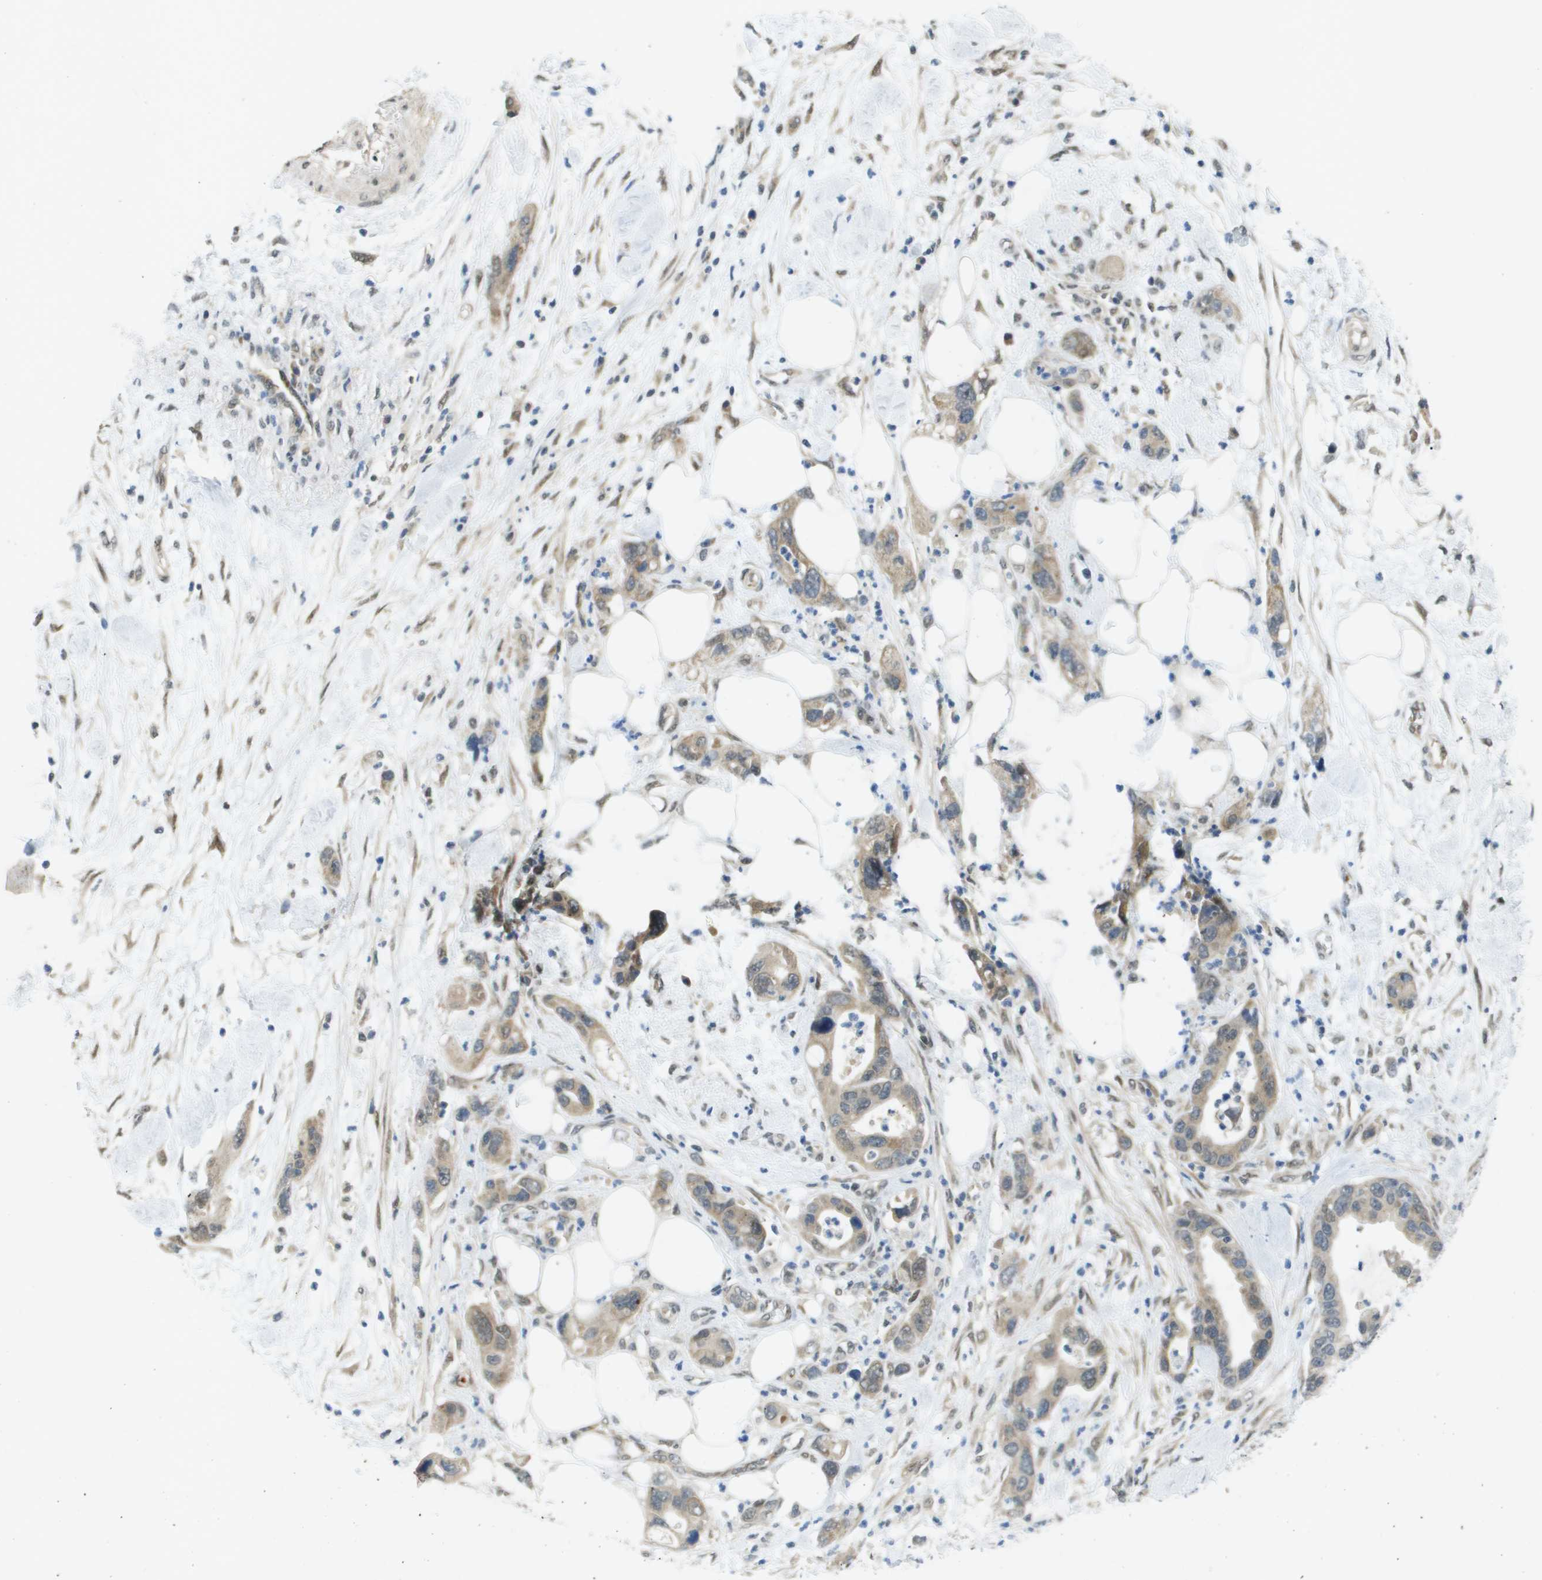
{"staining": {"intensity": "weak", "quantity": ">75%", "location": "cytoplasmic/membranous,nuclear"}, "tissue": "pancreatic cancer", "cell_type": "Tumor cells", "image_type": "cancer", "snomed": [{"axis": "morphology", "description": "Normal tissue, NOS"}, {"axis": "morphology", "description": "Adenocarcinoma, NOS"}, {"axis": "topography", "description": "Pancreas"}], "caption": "A high-resolution image shows immunohistochemistry staining of adenocarcinoma (pancreatic), which reveals weak cytoplasmic/membranous and nuclear staining in approximately >75% of tumor cells. (Stains: DAB (3,3'-diaminobenzidine) in brown, nuclei in blue, Microscopy: brightfield microscopy at high magnification).", "gene": "ARID1B", "patient": {"sex": "female", "age": 71}}